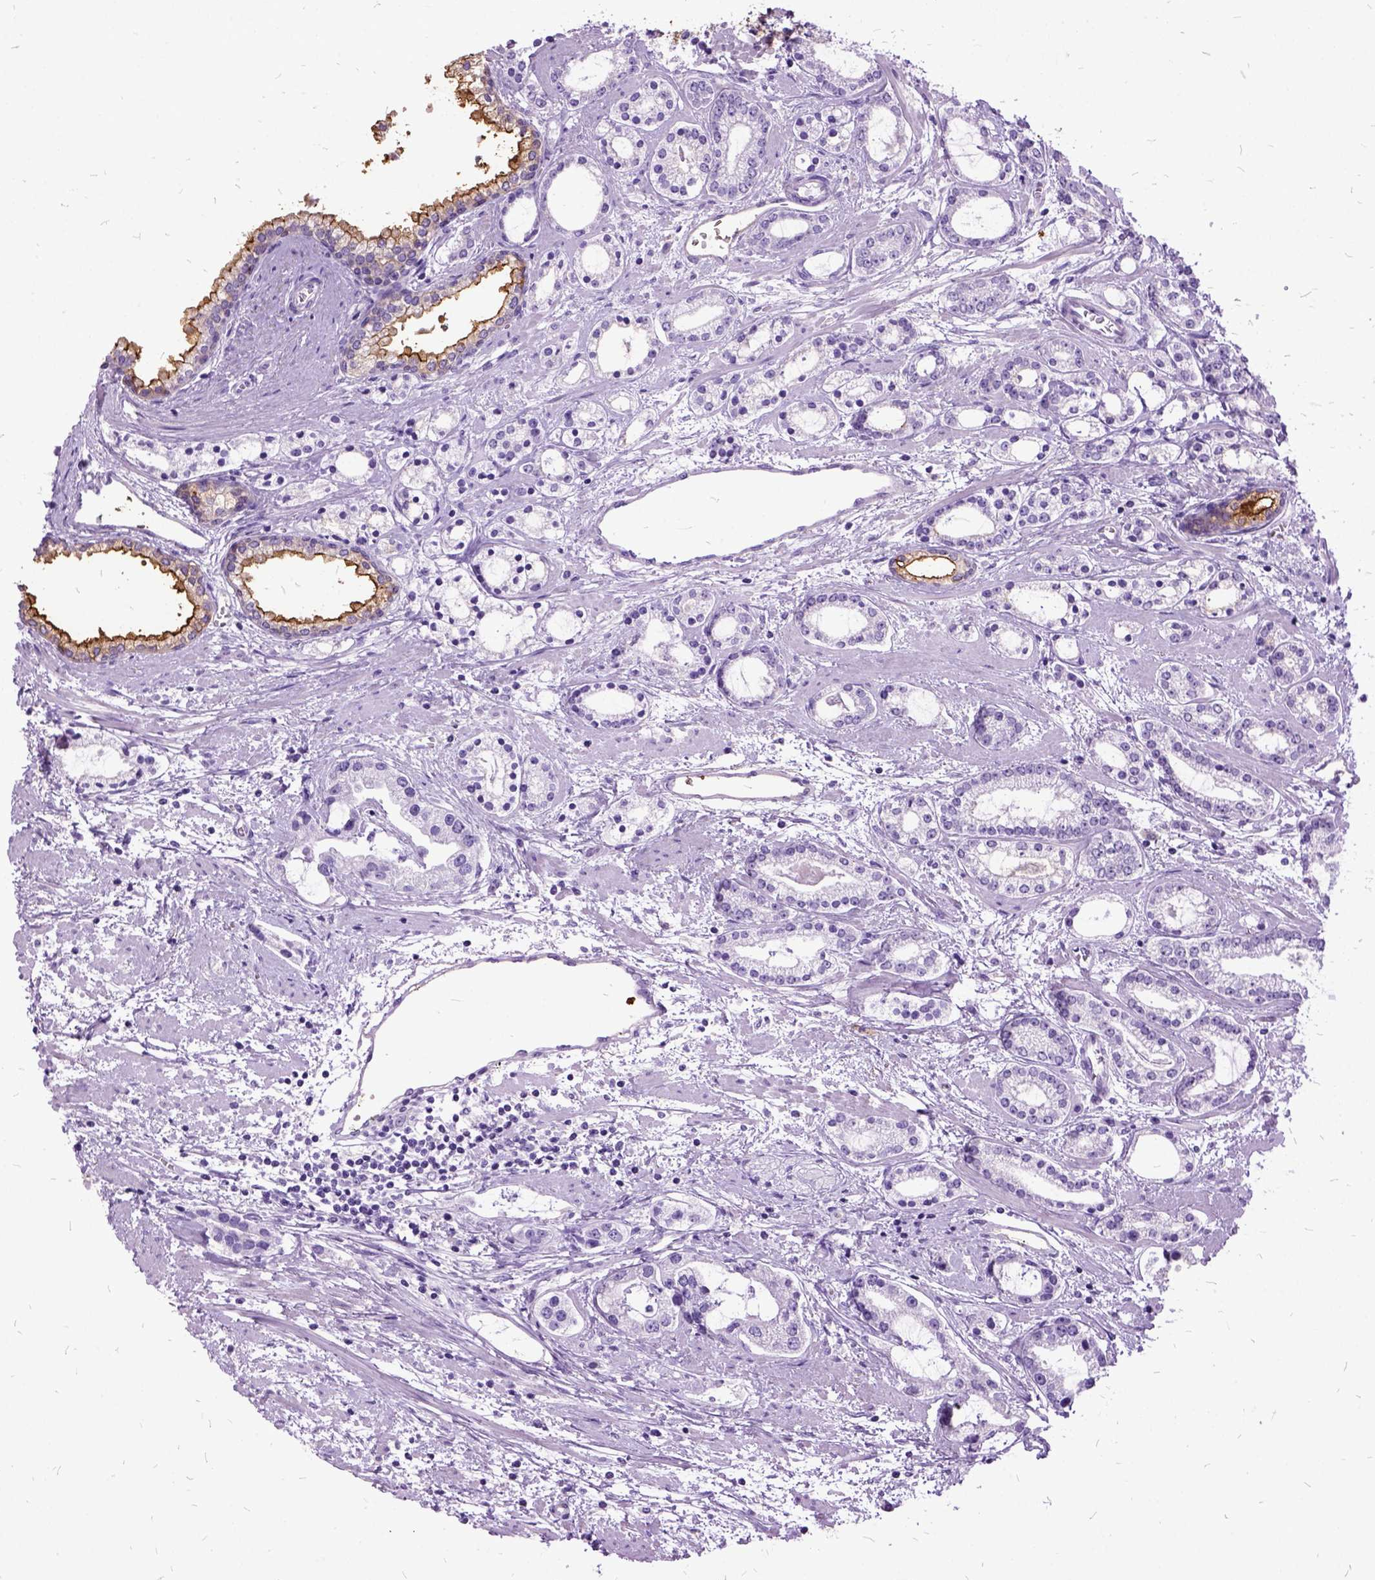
{"staining": {"intensity": "negative", "quantity": "none", "location": "none"}, "tissue": "prostate cancer", "cell_type": "Tumor cells", "image_type": "cancer", "snomed": [{"axis": "morphology", "description": "Adenocarcinoma, Medium grade"}, {"axis": "topography", "description": "Prostate"}], "caption": "Immunohistochemical staining of human prostate cancer shows no significant staining in tumor cells.", "gene": "MME", "patient": {"sex": "male", "age": 57}}